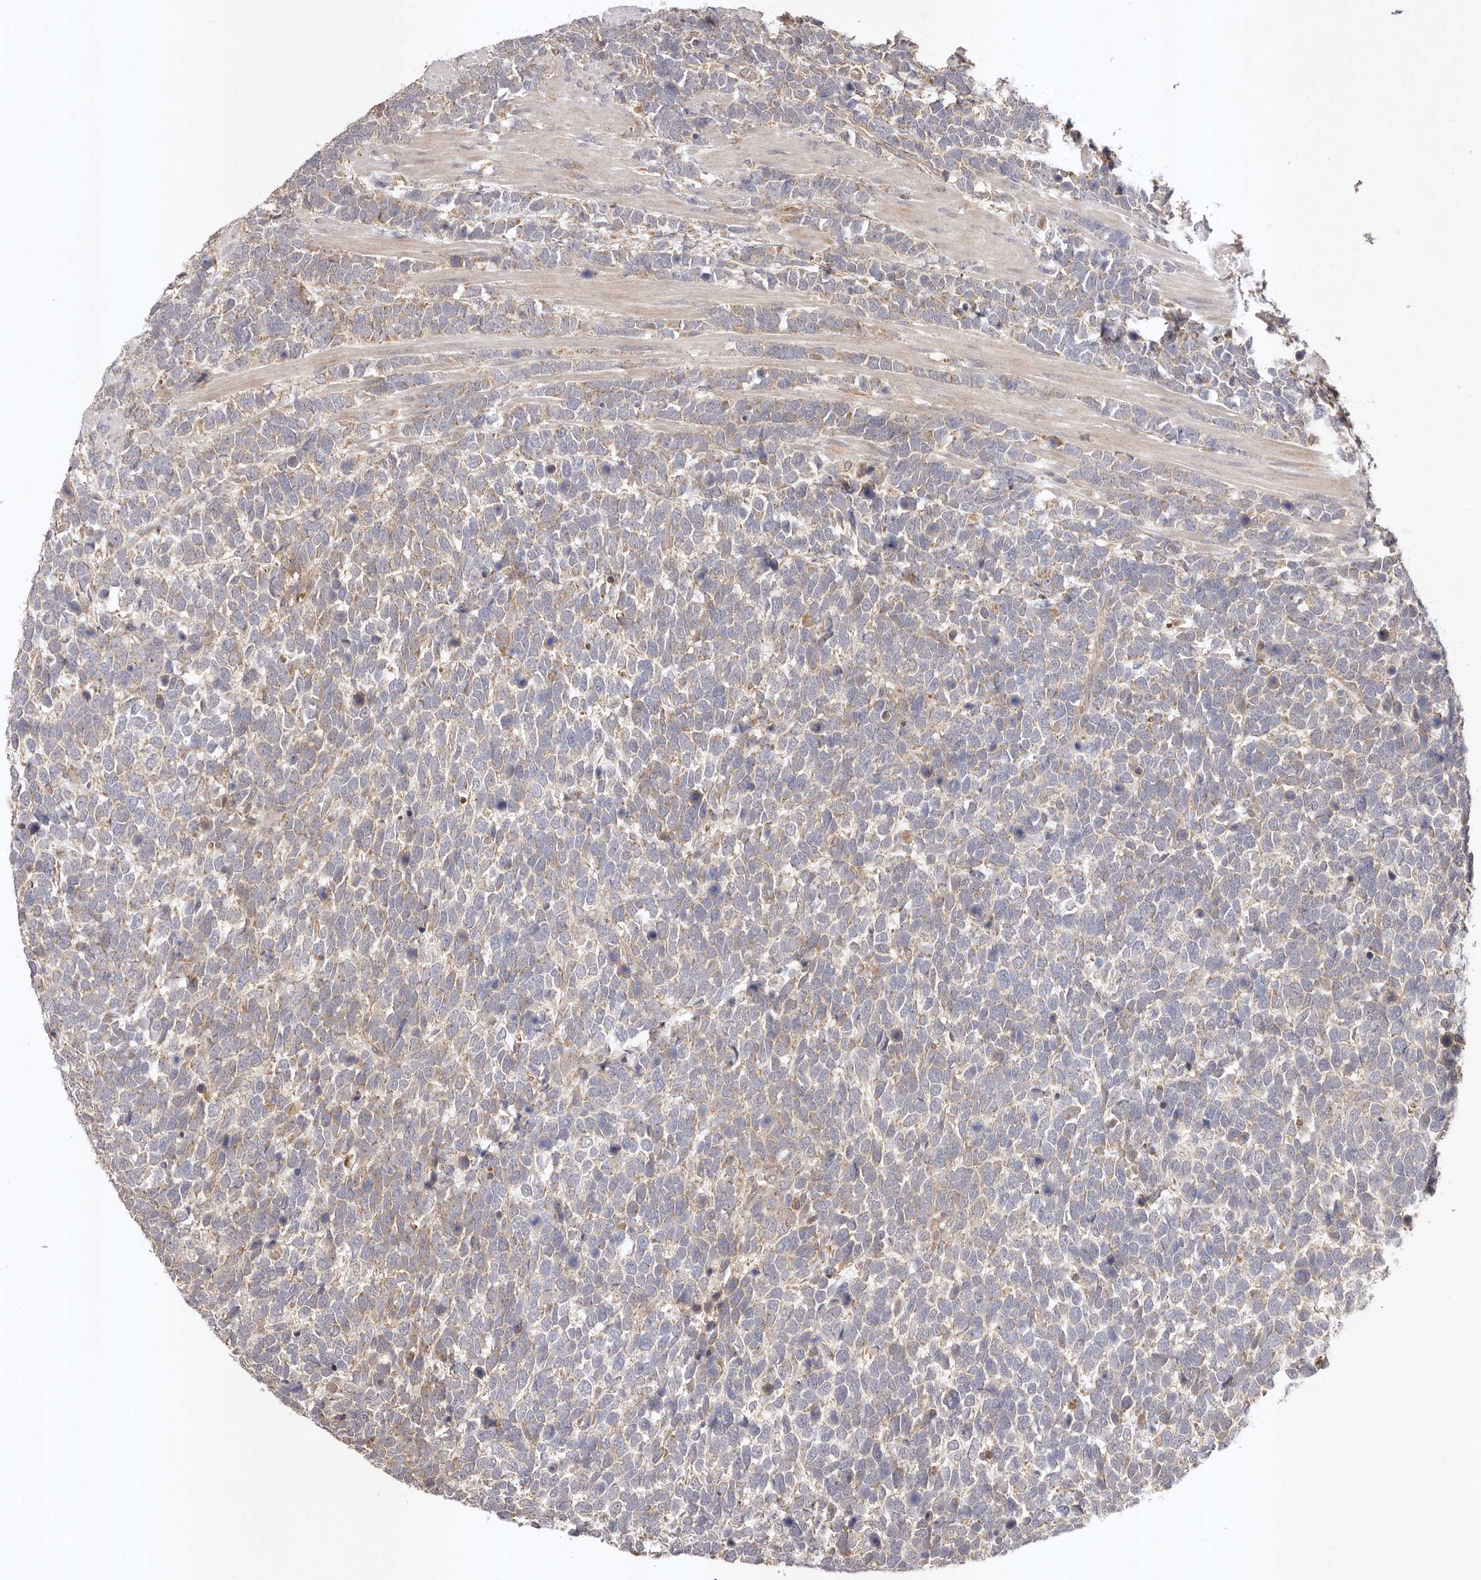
{"staining": {"intensity": "weak", "quantity": "25%-75%", "location": "cytoplasmic/membranous"}, "tissue": "urothelial cancer", "cell_type": "Tumor cells", "image_type": "cancer", "snomed": [{"axis": "morphology", "description": "Urothelial carcinoma, High grade"}, {"axis": "topography", "description": "Urinary bladder"}], "caption": "Weak cytoplasmic/membranous protein staining is identified in approximately 25%-75% of tumor cells in urothelial carcinoma (high-grade).", "gene": "UBR2", "patient": {"sex": "female", "age": 82}}